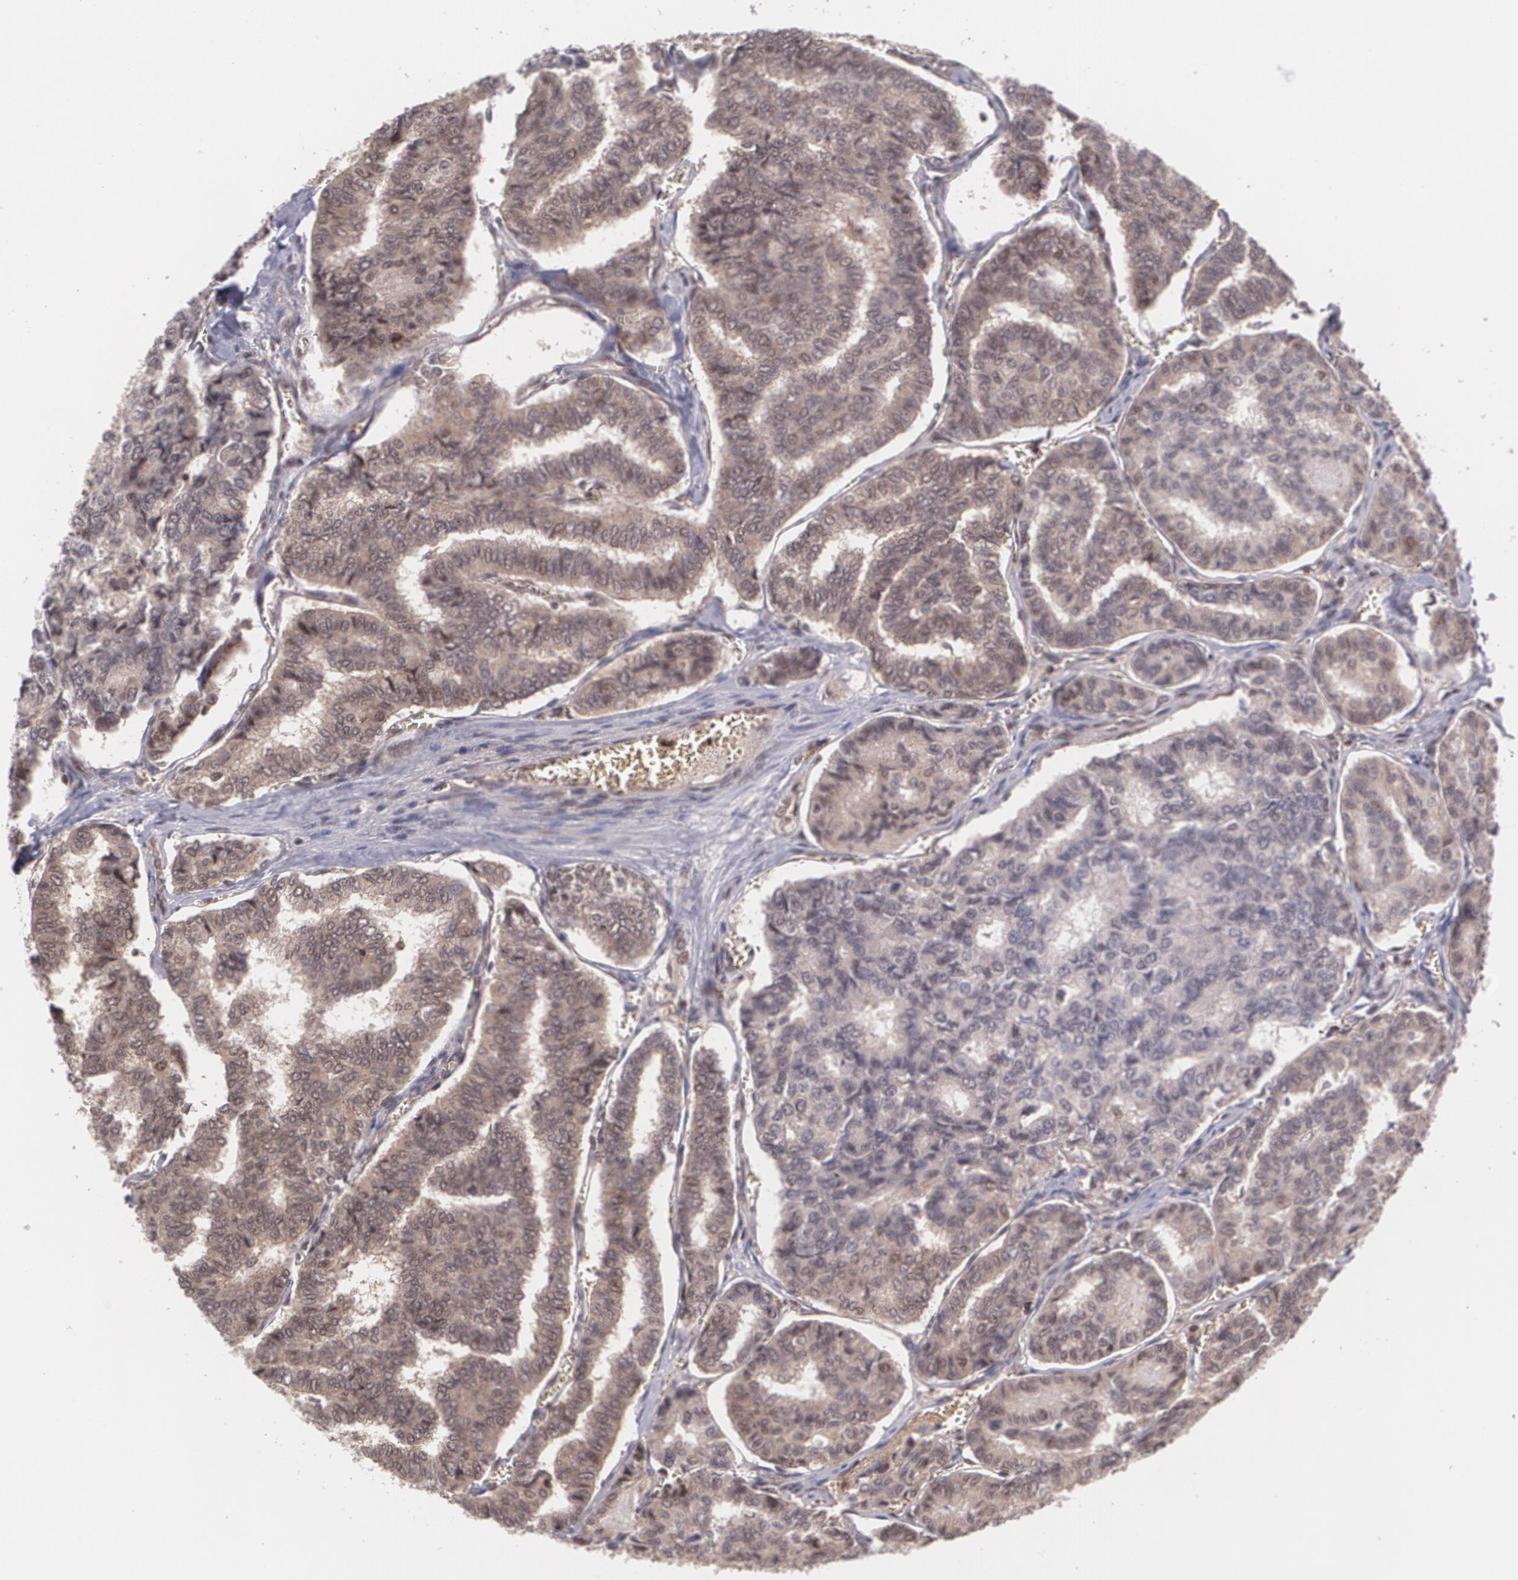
{"staining": {"intensity": "weak", "quantity": "25%-75%", "location": "cytoplasmic/membranous,nuclear"}, "tissue": "thyroid cancer", "cell_type": "Tumor cells", "image_type": "cancer", "snomed": [{"axis": "morphology", "description": "Papillary adenocarcinoma, NOS"}, {"axis": "topography", "description": "Thyroid gland"}], "caption": "Weak cytoplasmic/membranous and nuclear protein expression is present in about 25%-75% of tumor cells in thyroid cancer (papillary adenocarcinoma).", "gene": "CUL2", "patient": {"sex": "female", "age": 35}}